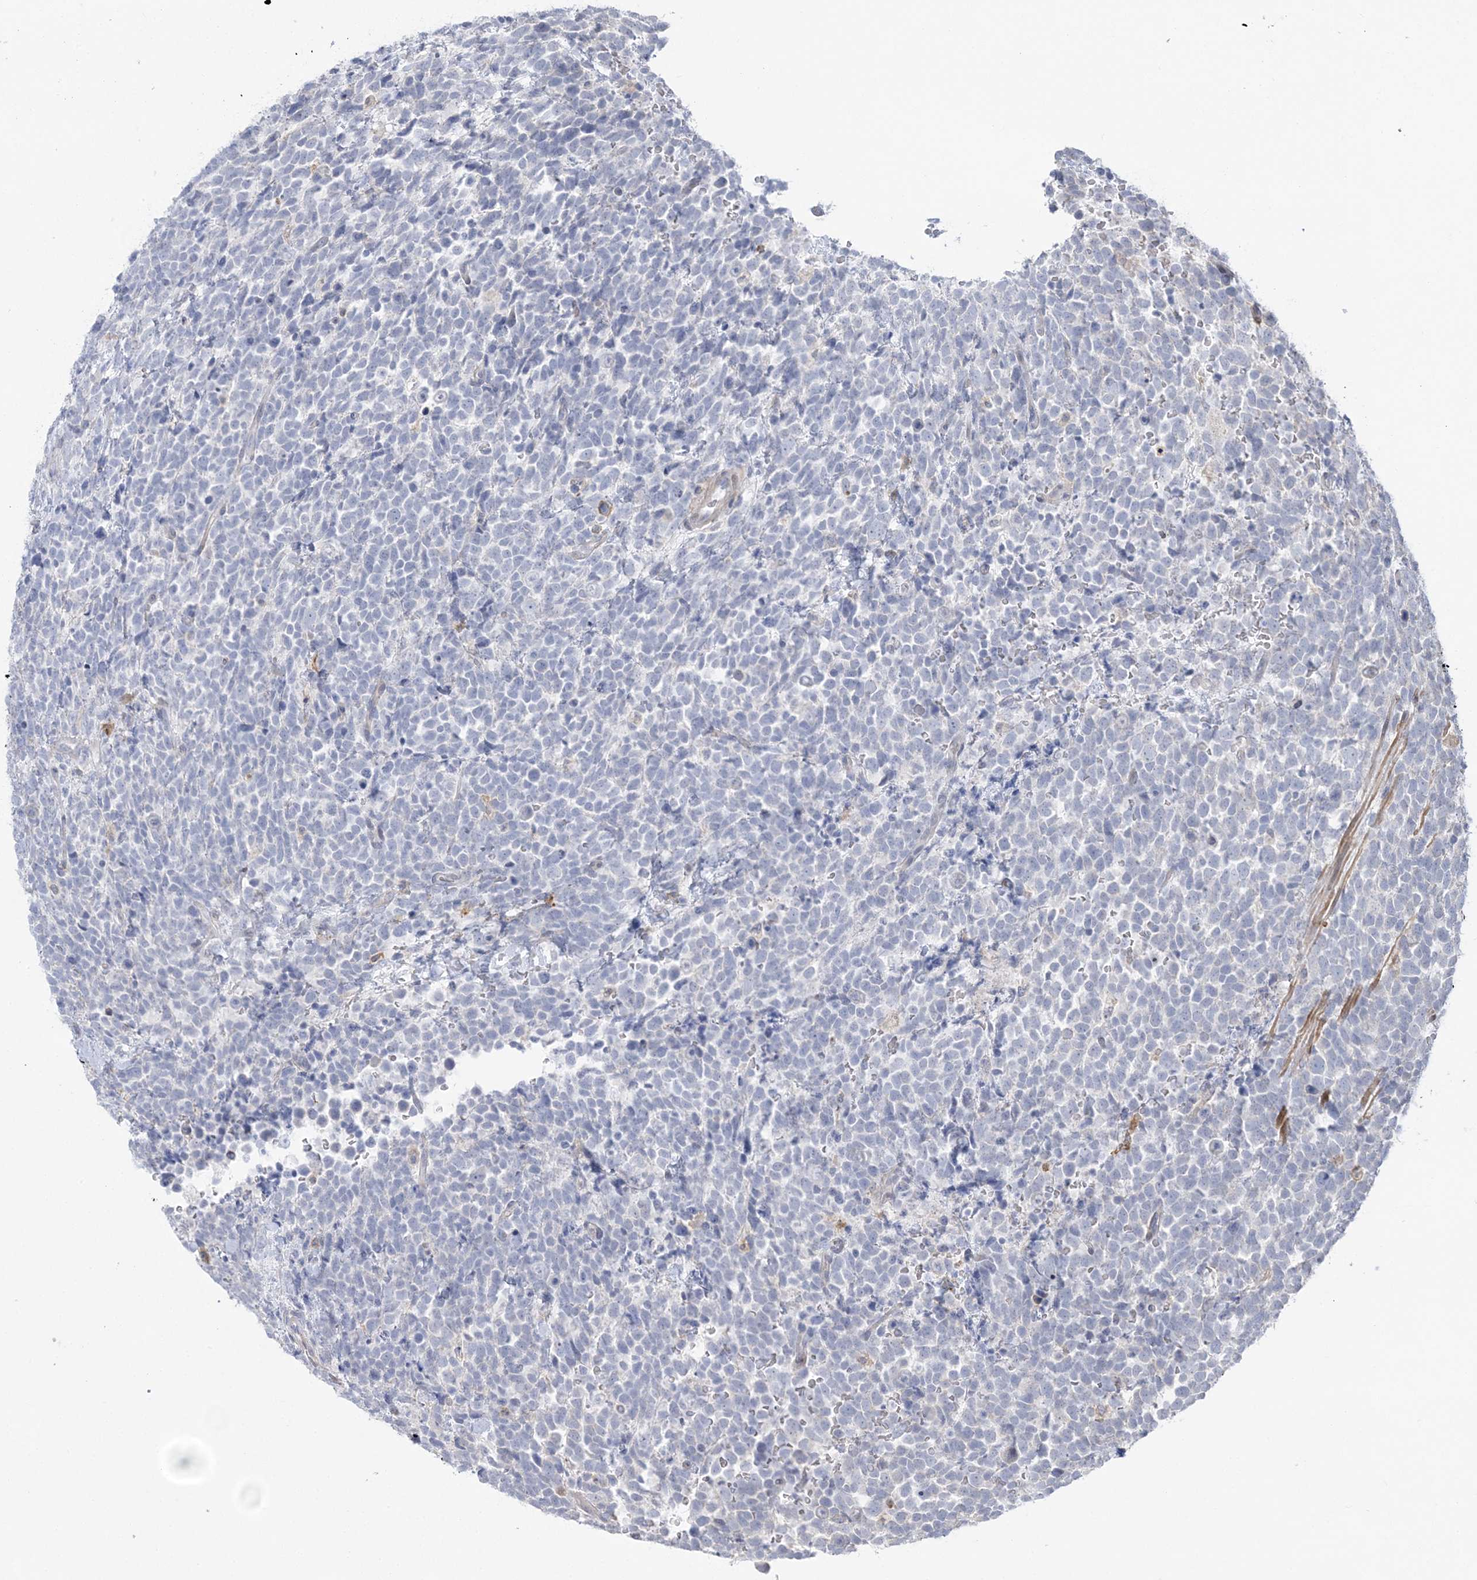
{"staining": {"intensity": "negative", "quantity": "none", "location": "none"}, "tissue": "urothelial cancer", "cell_type": "Tumor cells", "image_type": "cancer", "snomed": [{"axis": "morphology", "description": "Urothelial carcinoma, High grade"}, {"axis": "topography", "description": "Urinary bladder"}], "caption": "Protein analysis of urothelial cancer demonstrates no significant staining in tumor cells.", "gene": "HAAO", "patient": {"sex": "female", "age": 82}}